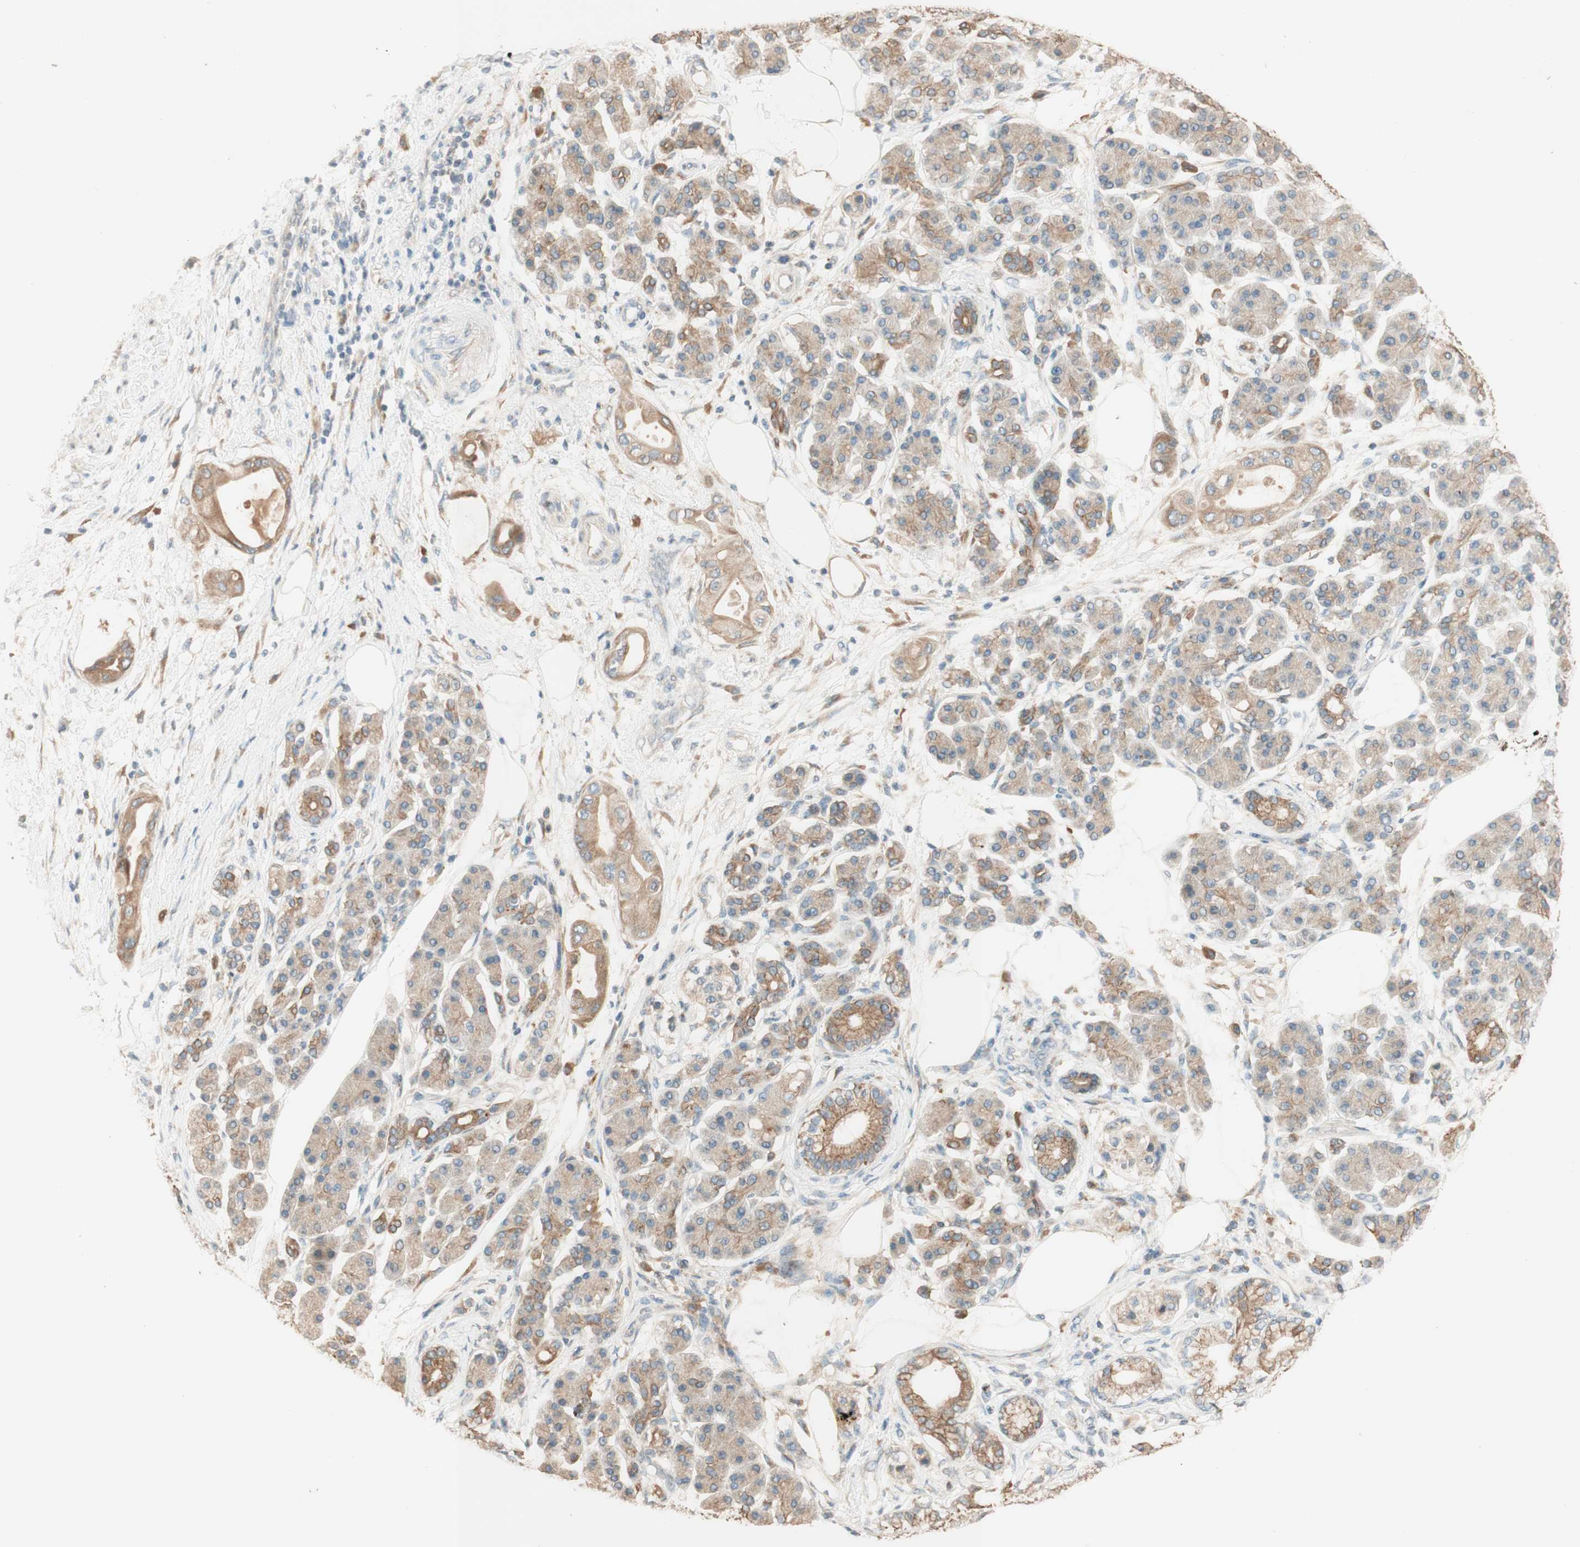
{"staining": {"intensity": "moderate", "quantity": ">75%", "location": "cytoplasmic/membranous"}, "tissue": "pancreatic cancer", "cell_type": "Tumor cells", "image_type": "cancer", "snomed": [{"axis": "morphology", "description": "Adenocarcinoma, NOS"}, {"axis": "morphology", "description": "Adenocarcinoma, metastatic, NOS"}, {"axis": "topography", "description": "Lymph node"}, {"axis": "topography", "description": "Pancreas"}, {"axis": "topography", "description": "Duodenum"}], "caption": "Moderate cytoplasmic/membranous positivity is seen in approximately >75% of tumor cells in pancreatic cancer (metastatic adenocarcinoma). Using DAB (3,3'-diaminobenzidine) (brown) and hematoxylin (blue) stains, captured at high magnification using brightfield microscopy.", "gene": "CLCN2", "patient": {"sex": "female", "age": 64}}